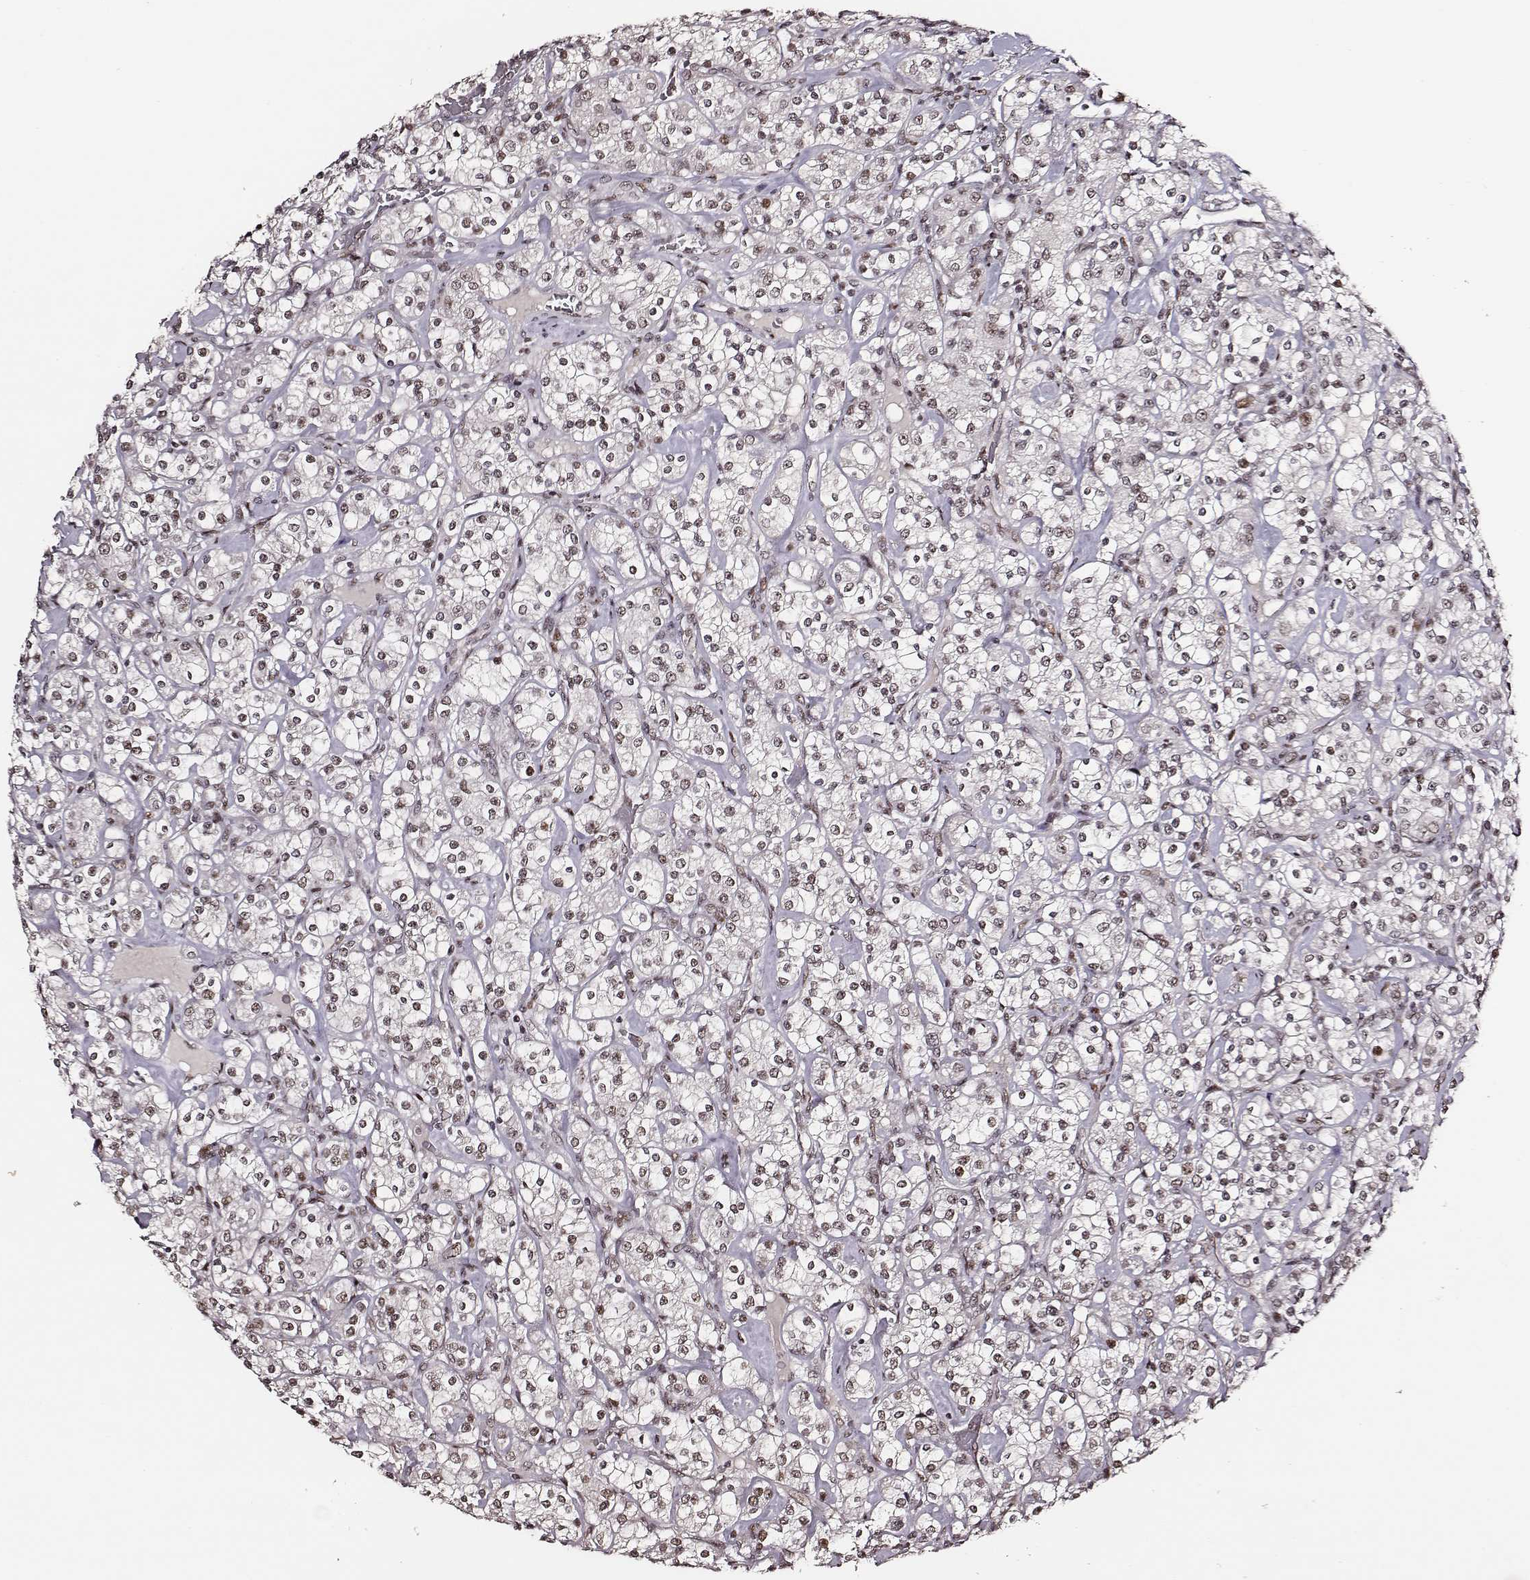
{"staining": {"intensity": "moderate", "quantity": ">75%", "location": "nuclear"}, "tissue": "renal cancer", "cell_type": "Tumor cells", "image_type": "cancer", "snomed": [{"axis": "morphology", "description": "Adenocarcinoma, NOS"}, {"axis": "topography", "description": "Kidney"}], "caption": "Immunohistochemical staining of renal cancer demonstrates medium levels of moderate nuclear positivity in about >75% of tumor cells.", "gene": "PPARA", "patient": {"sex": "male", "age": 77}}